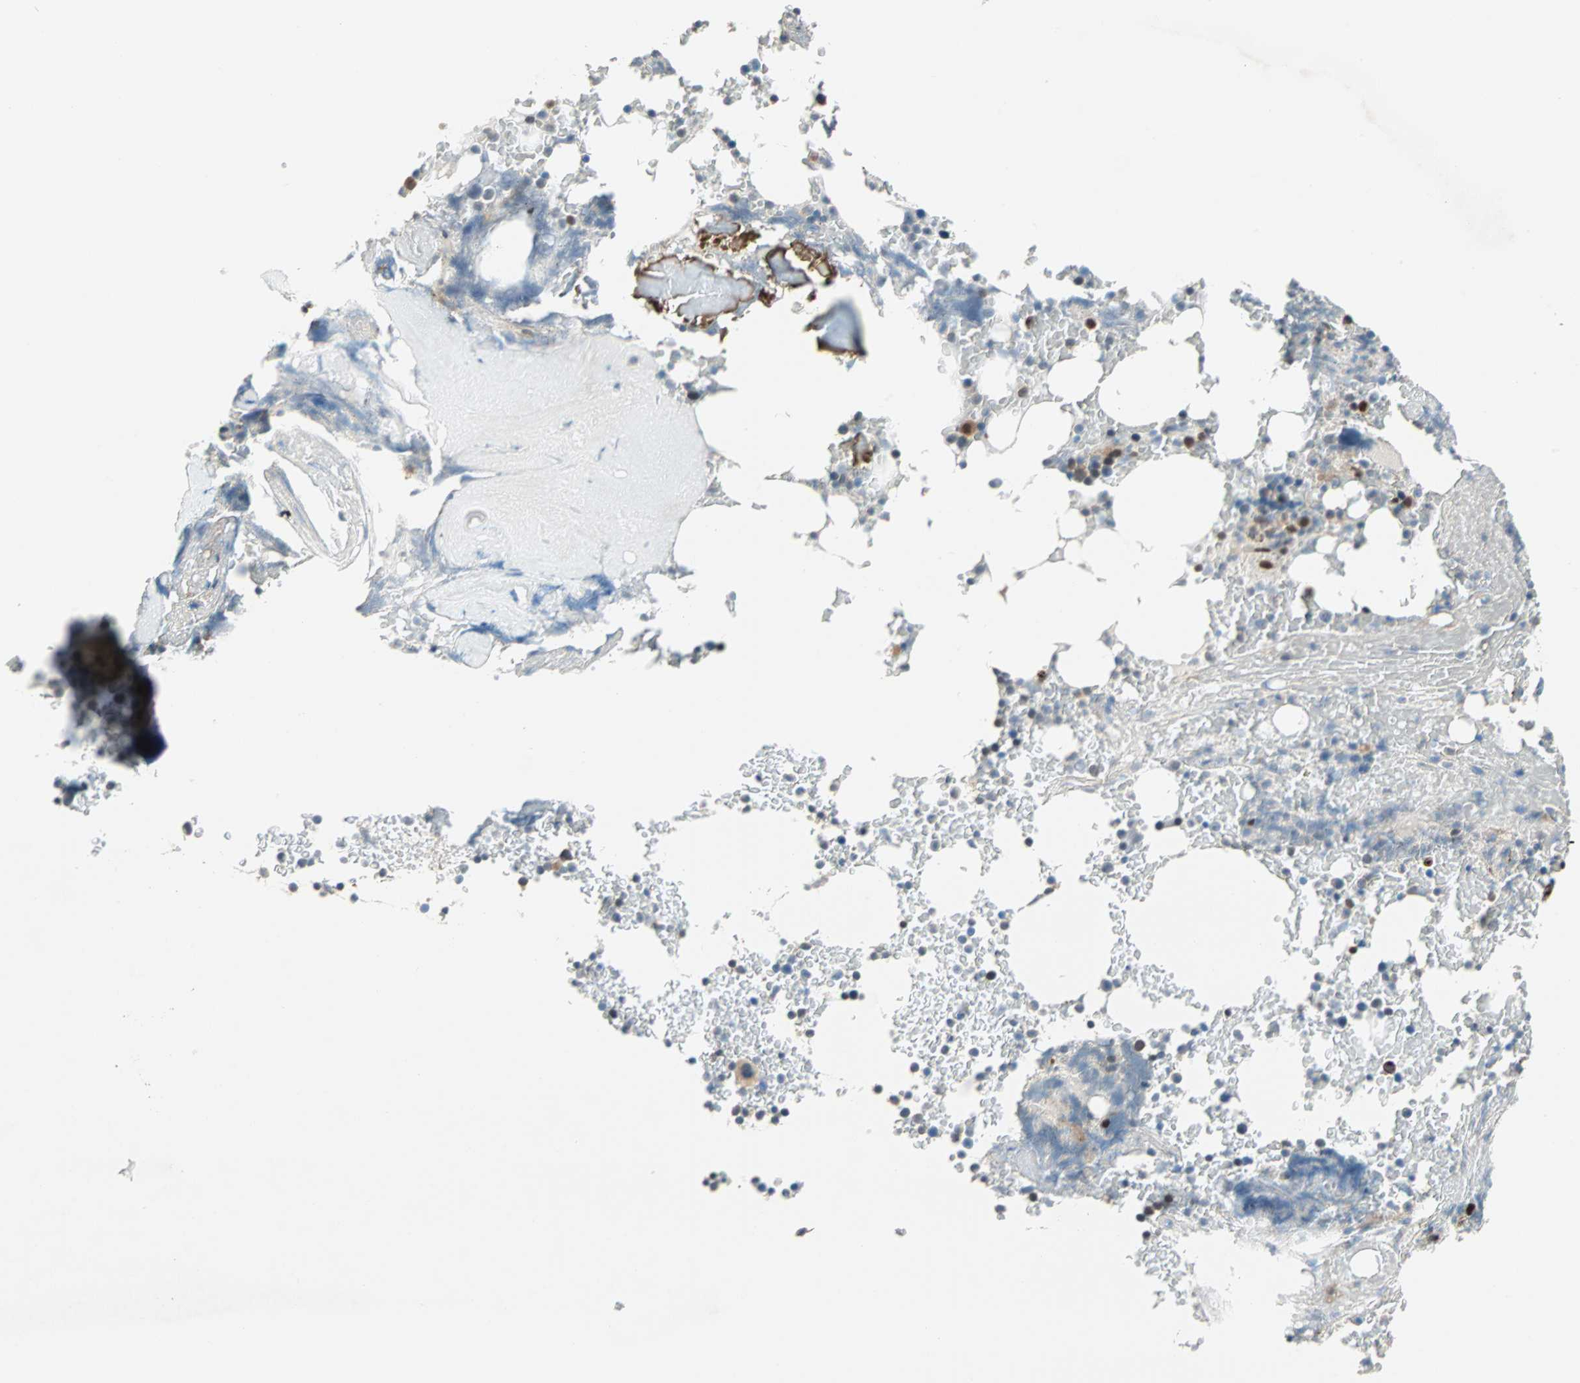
{"staining": {"intensity": "moderate", "quantity": "<25%", "location": "cytoplasmic/membranous,nuclear"}, "tissue": "bone marrow", "cell_type": "Hematopoietic cells", "image_type": "normal", "snomed": [{"axis": "morphology", "description": "Normal tissue, NOS"}, {"axis": "topography", "description": "Bone marrow"}], "caption": "IHC of unremarkable human bone marrow reveals low levels of moderate cytoplasmic/membranous,nuclear expression in about <25% of hematopoietic cells.", "gene": "HECW1", "patient": {"sex": "female", "age": 66}}